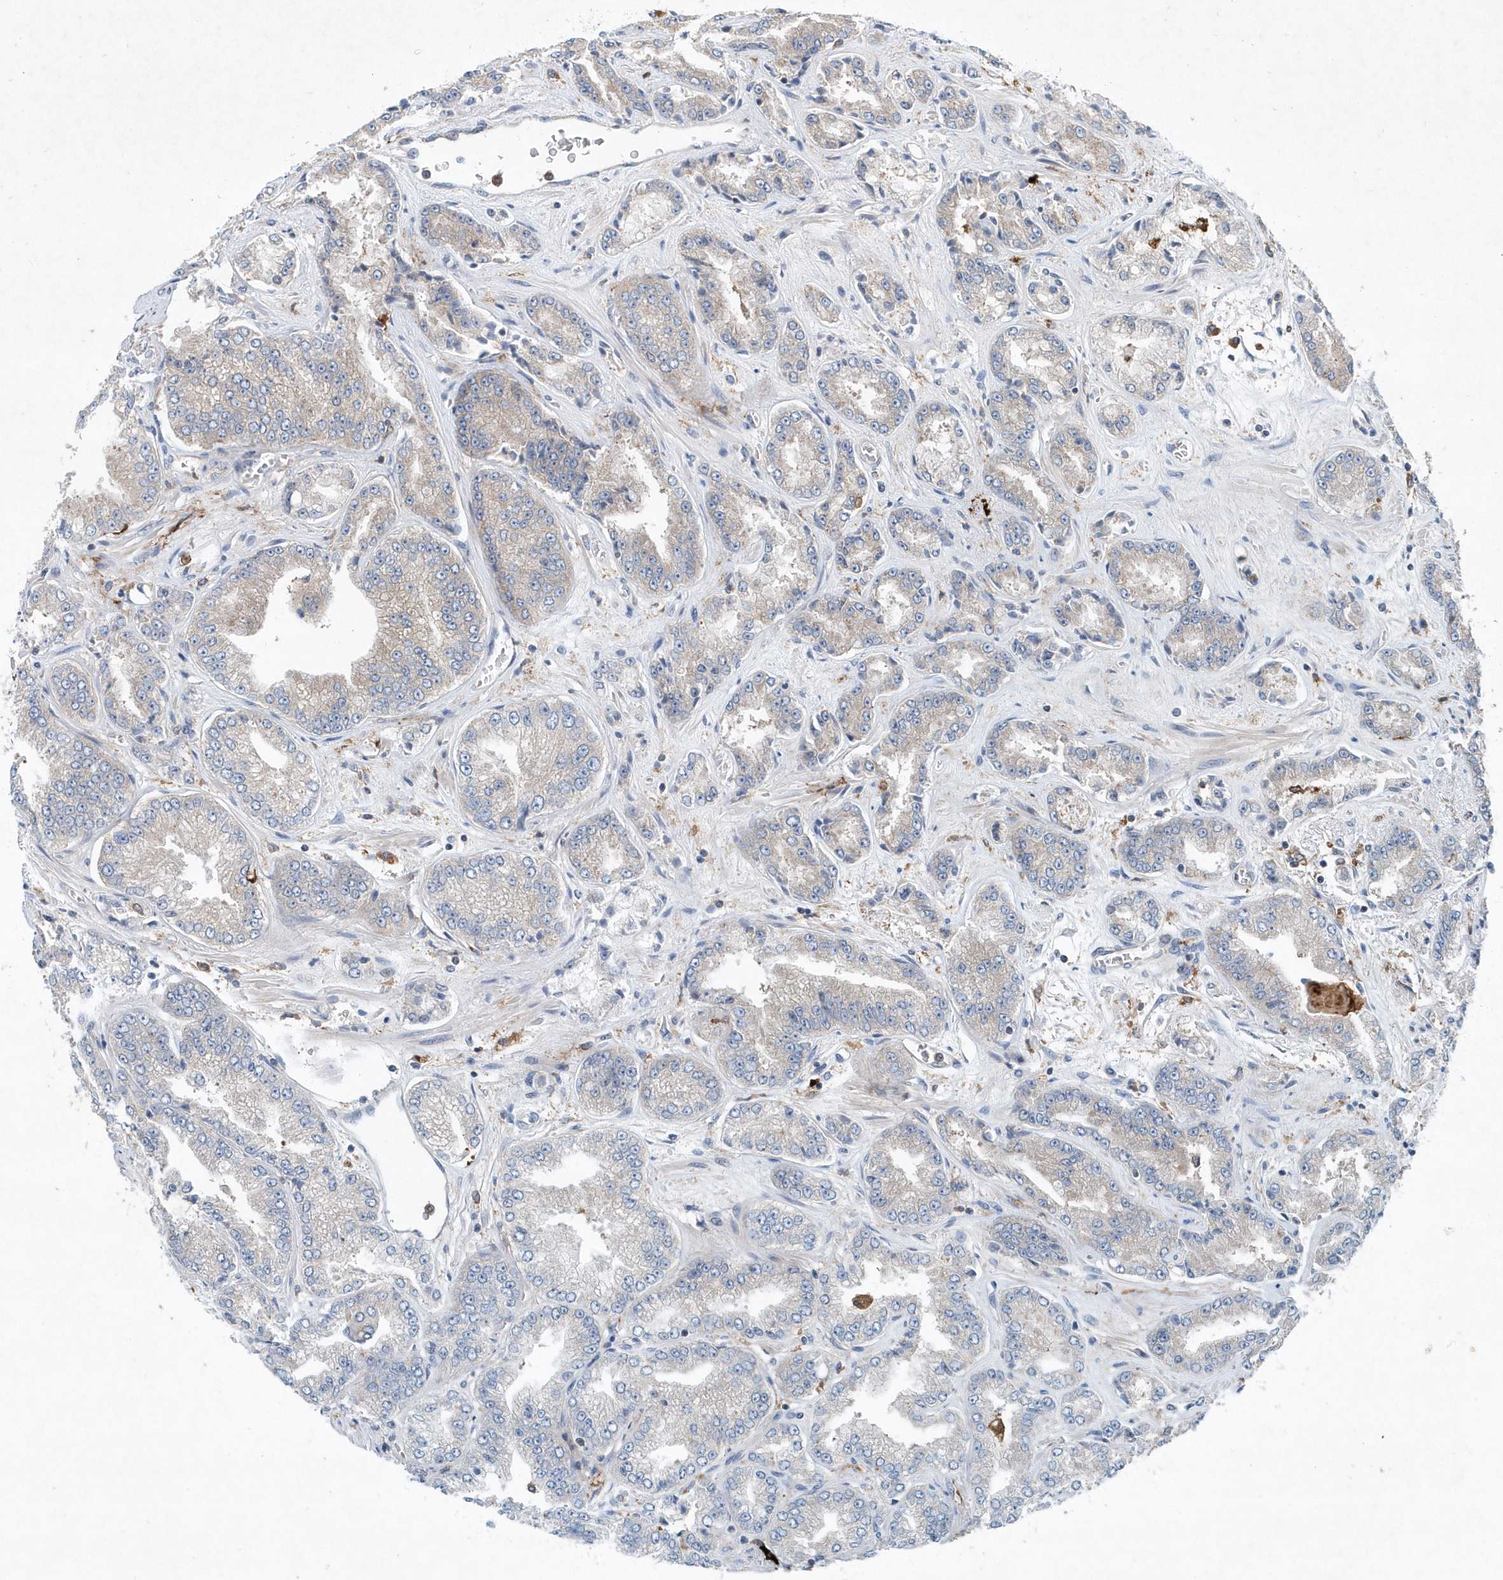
{"staining": {"intensity": "negative", "quantity": "none", "location": "none"}, "tissue": "prostate cancer", "cell_type": "Tumor cells", "image_type": "cancer", "snomed": [{"axis": "morphology", "description": "Adenocarcinoma, High grade"}, {"axis": "topography", "description": "Prostate"}], "caption": "This is an immunohistochemistry (IHC) histopathology image of human prostate adenocarcinoma (high-grade). There is no expression in tumor cells.", "gene": "P2RY10", "patient": {"sex": "male", "age": 71}}